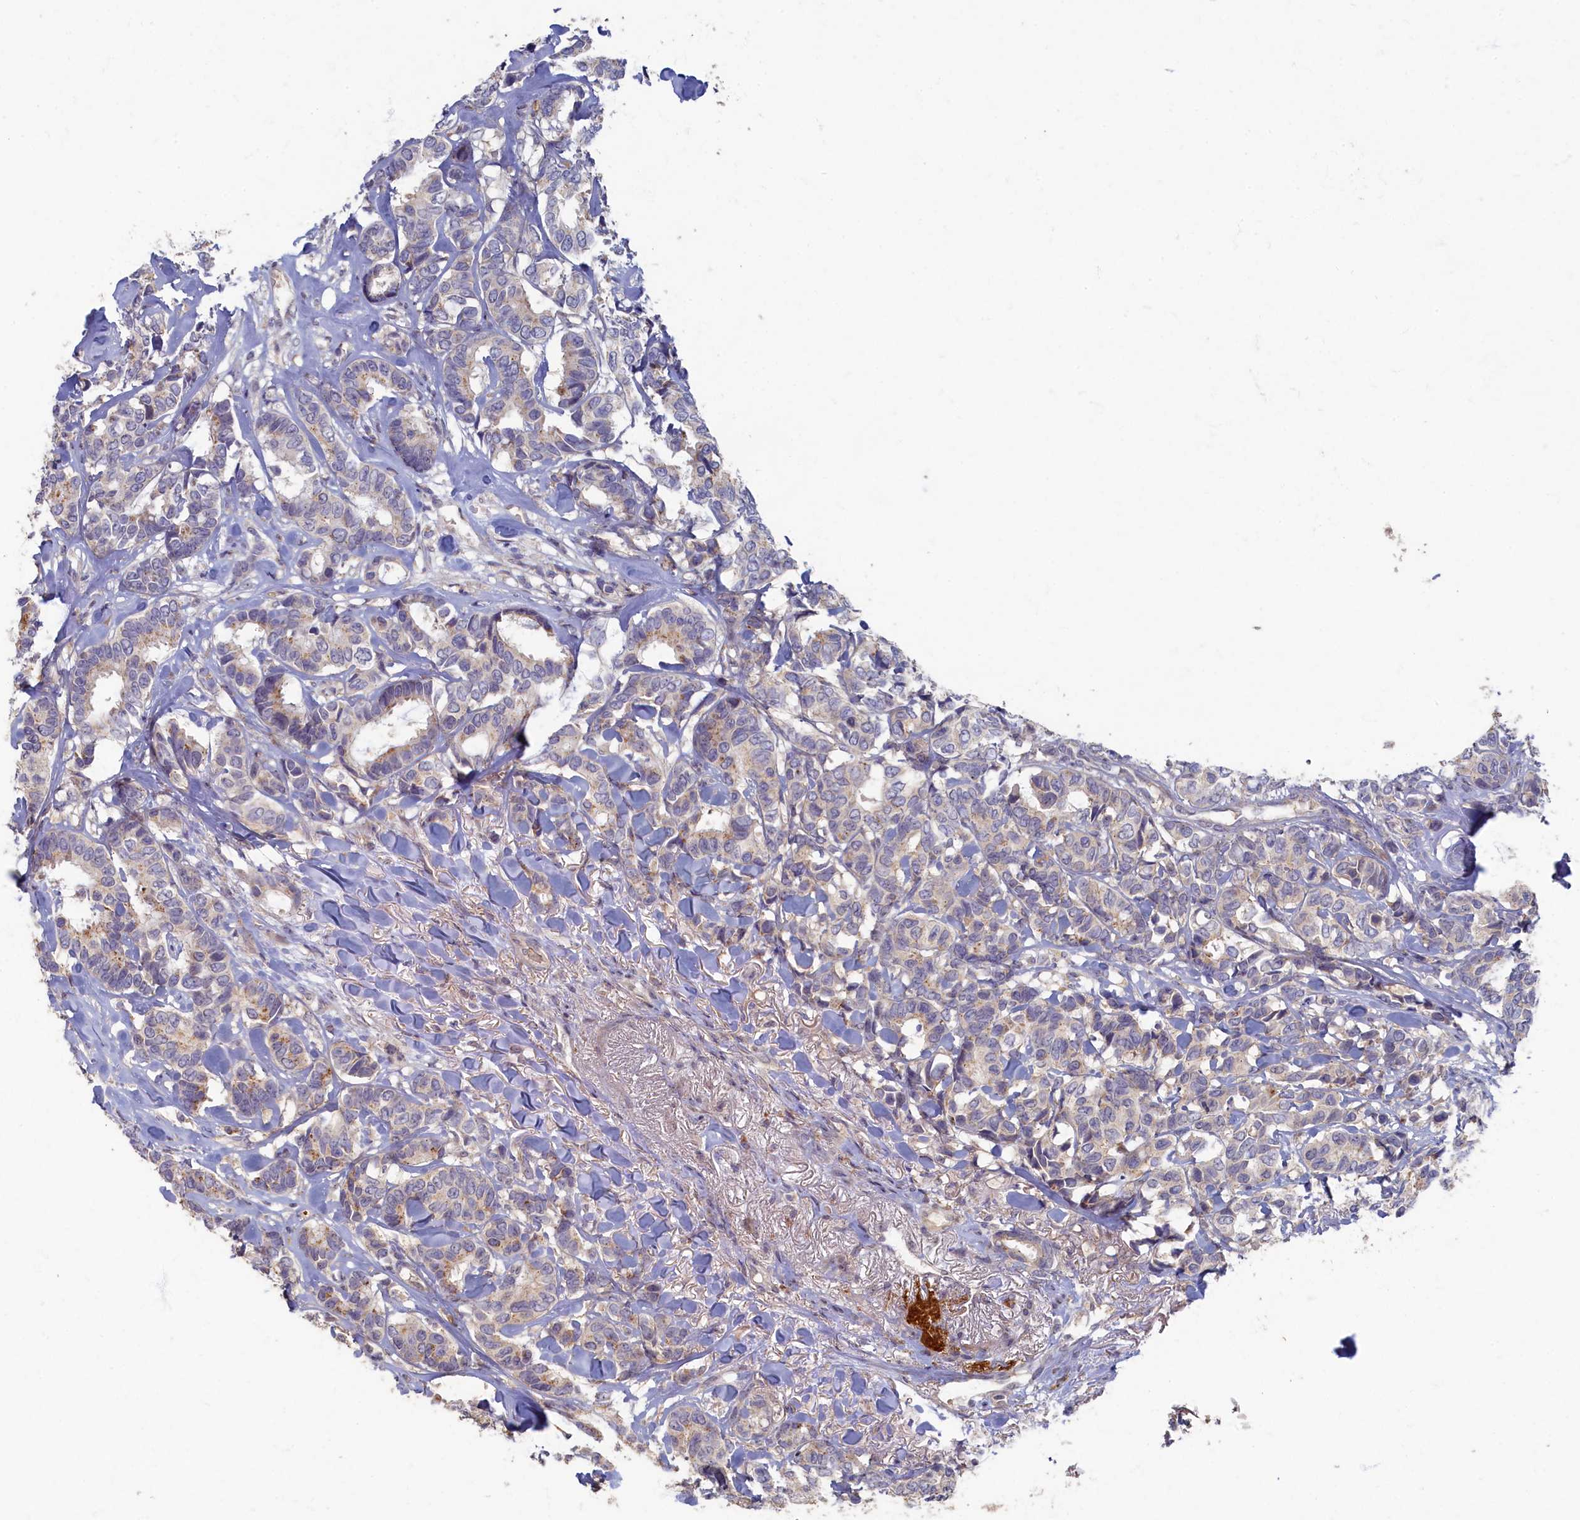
{"staining": {"intensity": "negative", "quantity": "none", "location": "none"}, "tissue": "breast cancer", "cell_type": "Tumor cells", "image_type": "cancer", "snomed": [{"axis": "morphology", "description": "Duct carcinoma"}, {"axis": "topography", "description": "Breast"}], "caption": "Breast cancer was stained to show a protein in brown. There is no significant expression in tumor cells.", "gene": "HUNK", "patient": {"sex": "female", "age": 87}}